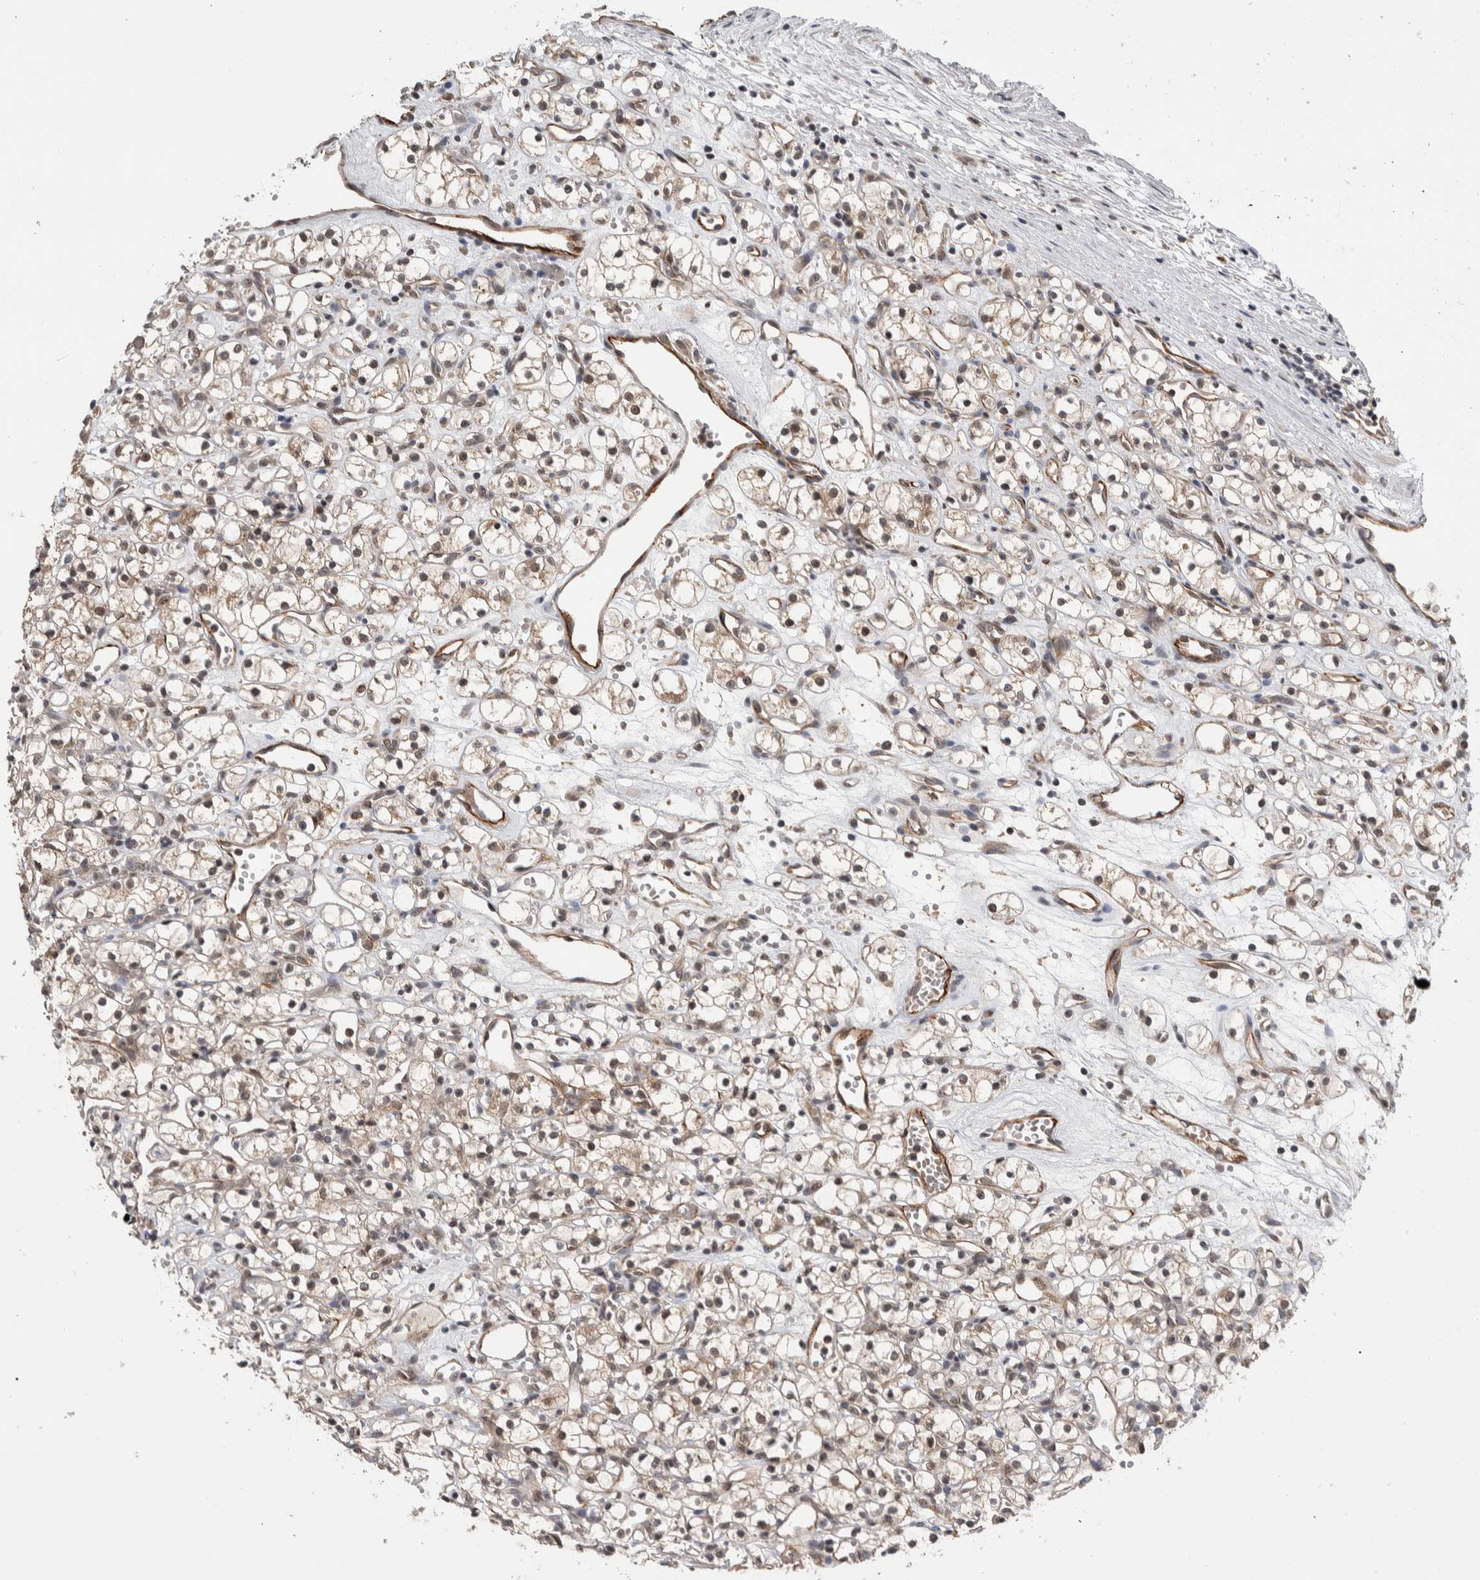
{"staining": {"intensity": "weak", "quantity": ">75%", "location": "cytoplasmic/membranous"}, "tissue": "renal cancer", "cell_type": "Tumor cells", "image_type": "cancer", "snomed": [{"axis": "morphology", "description": "Adenocarcinoma, NOS"}, {"axis": "topography", "description": "Kidney"}], "caption": "There is low levels of weak cytoplasmic/membranous positivity in tumor cells of renal adenocarcinoma, as demonstrated by immunohistochemical staining (brown color).", "gene": "PRDM4", "patient": {"sex": "female", "age": 59}}